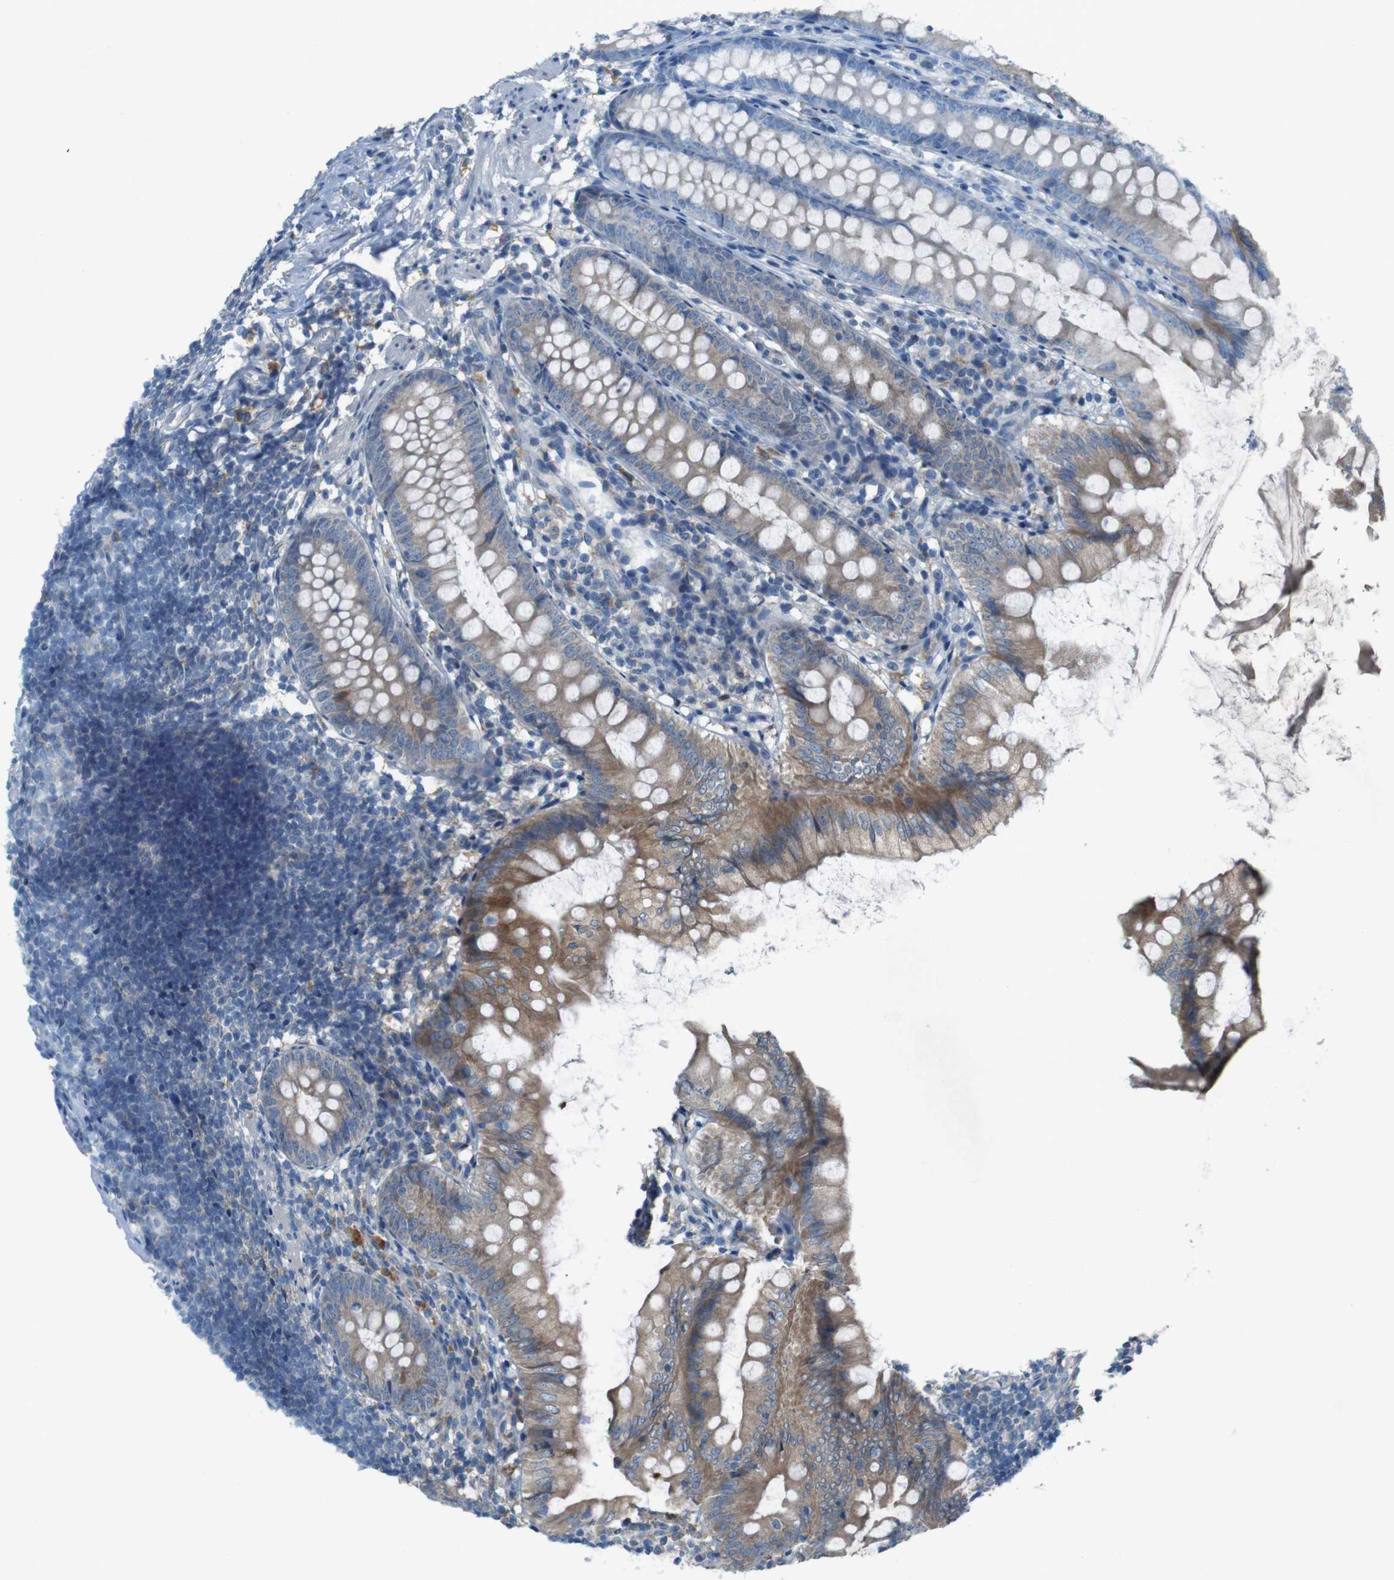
{"staining": {"intensity": "moderate", "quantity": "25%-75%", "location": "cytoplasmic/membranous"}, "tissue": "appendix", "cell_type": "Glandular cells", "image_type": "normal", "snomed": [{"axis": "morphology", "description": "Normal tissue, NOS"}, {"axis": "topography", "description": "Appendix"}], "caption": "IHC staining of benign appendix, which reveals medium levels of moderate cytoplasmic/membranous positivity in approximately 25%-75% of glandular cells indicating moderate cytoplasmic/membranous protein staining. The staining was performed using DAB (brown) for protein detection and nuclei were counterstained in hematoxylin (blue).", "gene": "MOGAT3", "patient": {"sex": "female", "age": 77}}